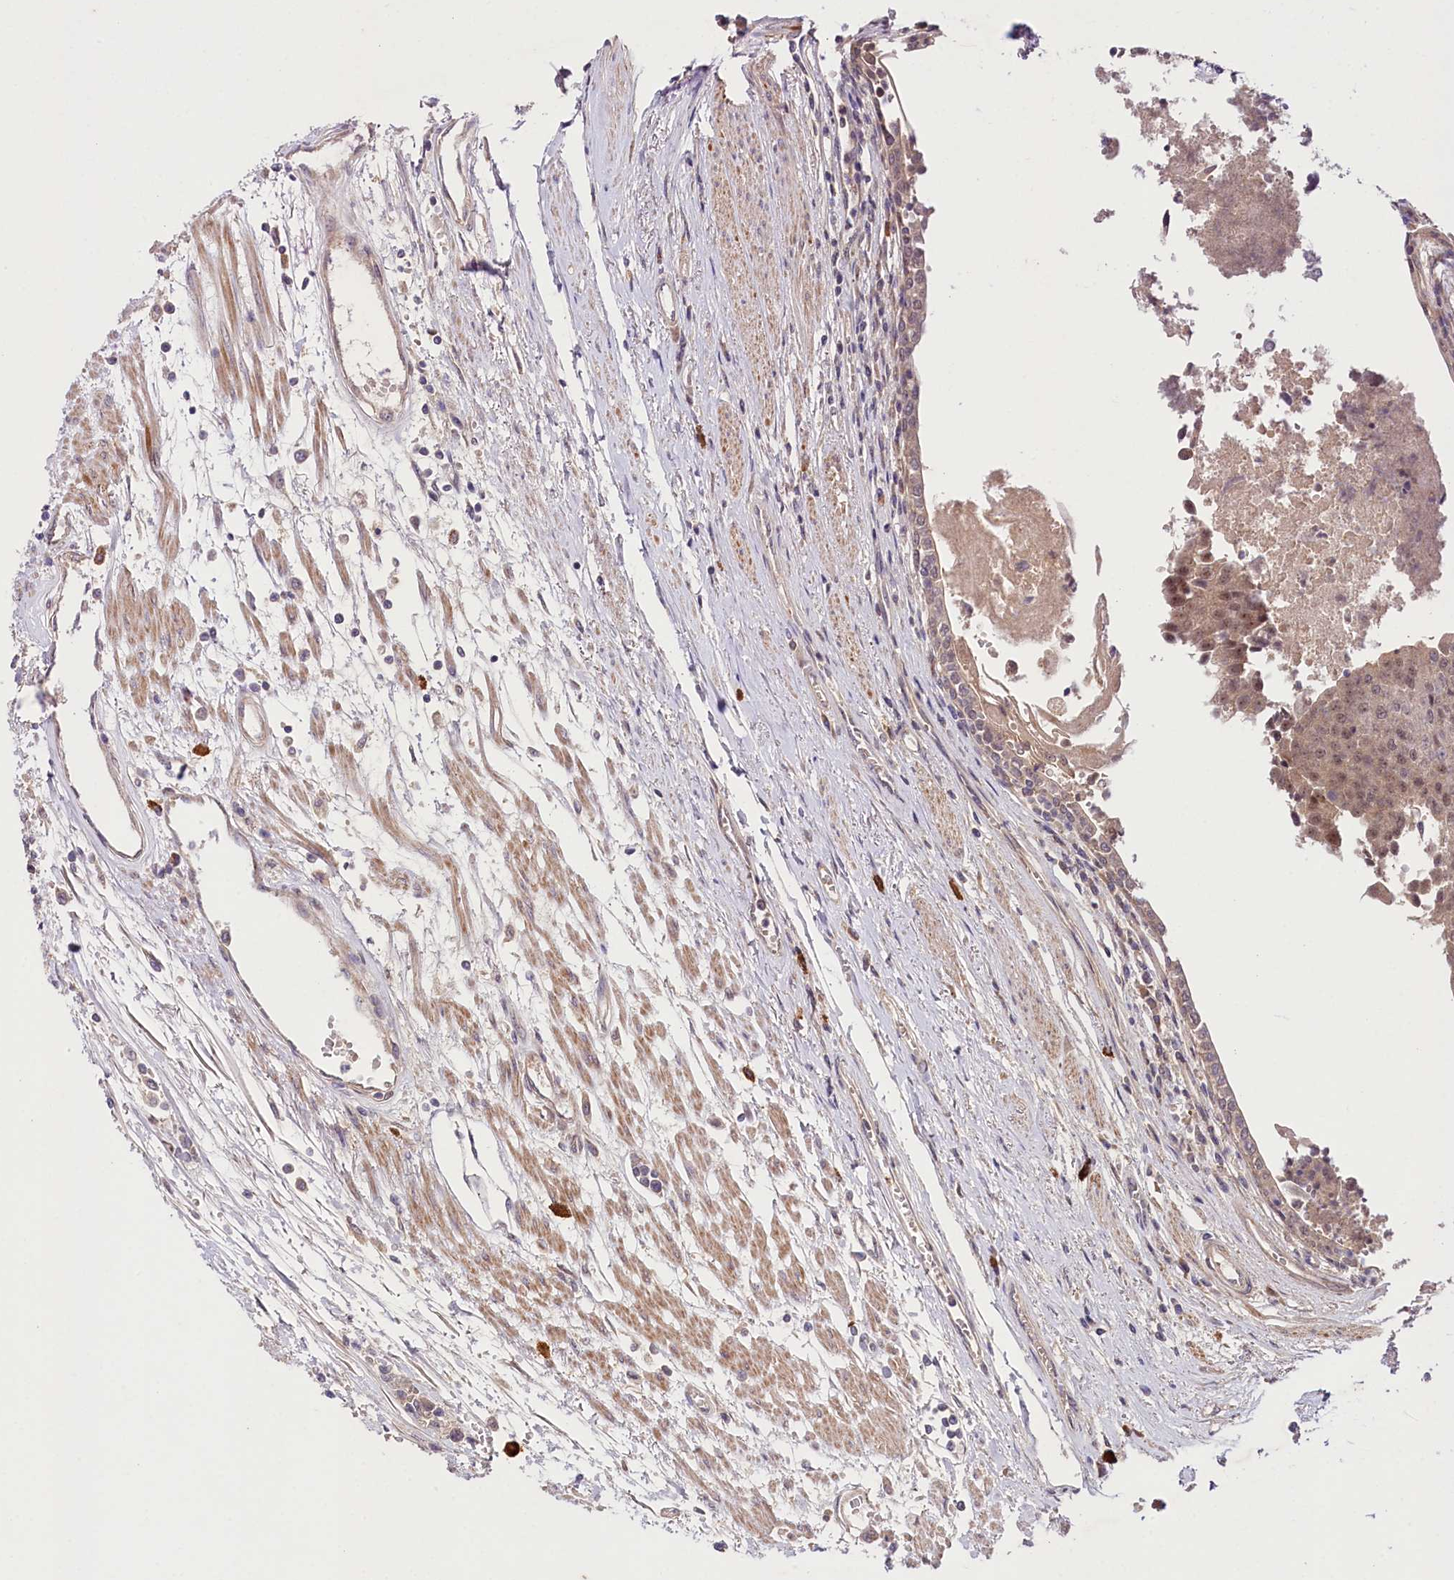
{"staining": {"intensity": "weak", "quantity": "<25%", "location": "nuclear"}, "tissue": "urothelial cancer", "cell_type": "Tumor cells", "image_type": "cancer", "snomed": [{"axis": "morphology", "description": "Urothelial carcinoma, High grade"}, {"axis": "topography", "description": "Urinary bladder"}], "caption": "This image is of urothelial carcinoma (high-grade) stained with immunohistochemistry to label a protein in brown with the nuclei are counter-stained blue. There is no expression in tumor cells.", "gene": "PHLDB1", "patient": {"sex": "female", "age": 85}}